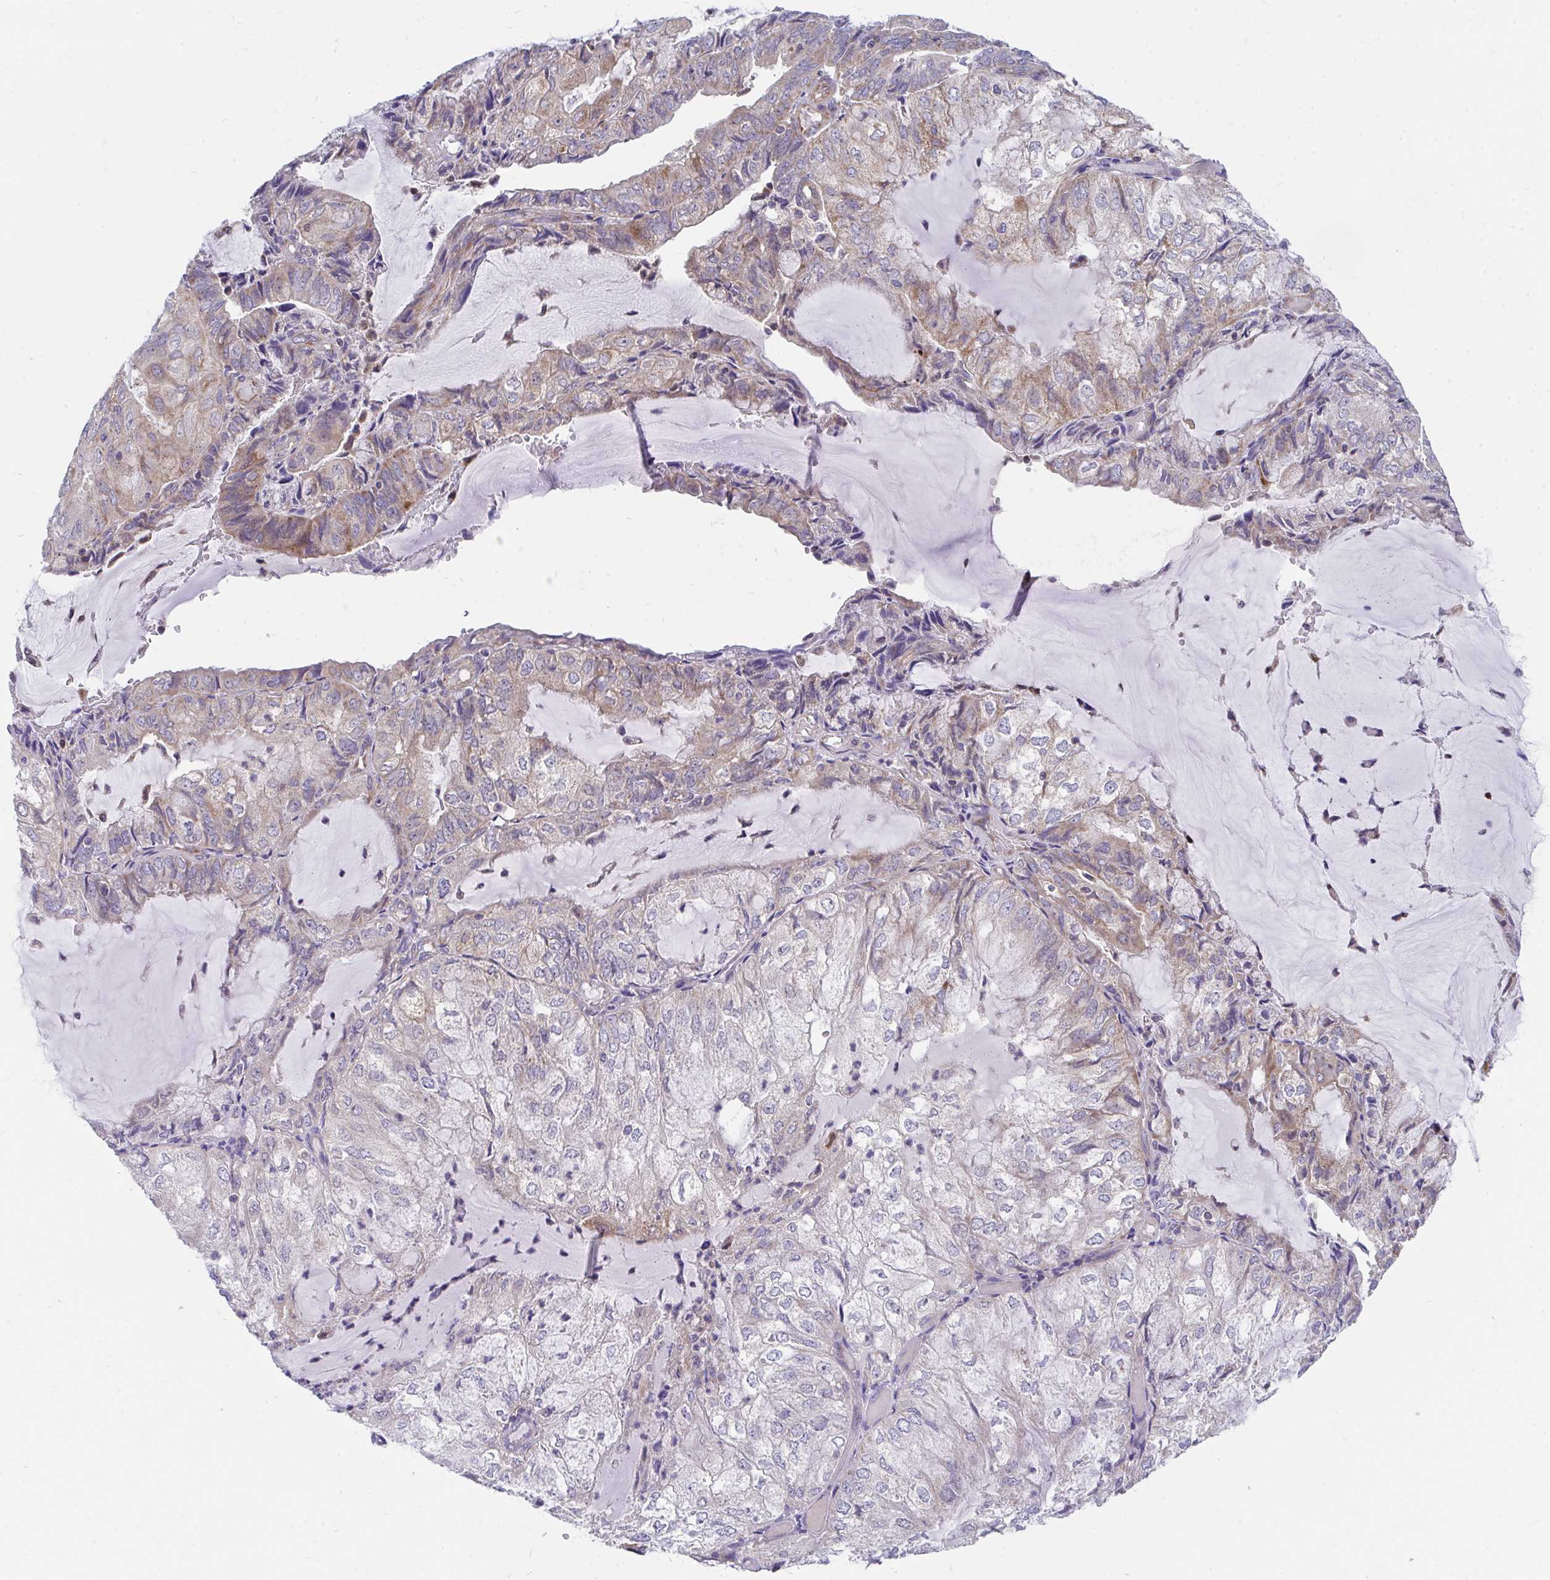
{"staining": {"intensity": "weak", "quantity": "25%-75%", "location": "cytoplasmic/membranous"}, "tissue": "endometrial cancer", "cell_type": "Tumor cells", "image_type": "cancer", "snomed": [{"axis": "morphology", "description": "Adenocarcinoma, NOS"}, {"axis": "topography", "description": "Endometrium"}], "caption": "Protein analysis of adenocarcinoma (endometrial) tissue displays weak cytoplasmic/membranous staining in about 25%-75% of tumor cells. Immunohistochemistry stains the protein of interest in brown and the nuclei are stained blue.", "gene": "FHIP1B", "patient": {"sex": "female", "age": 81}}